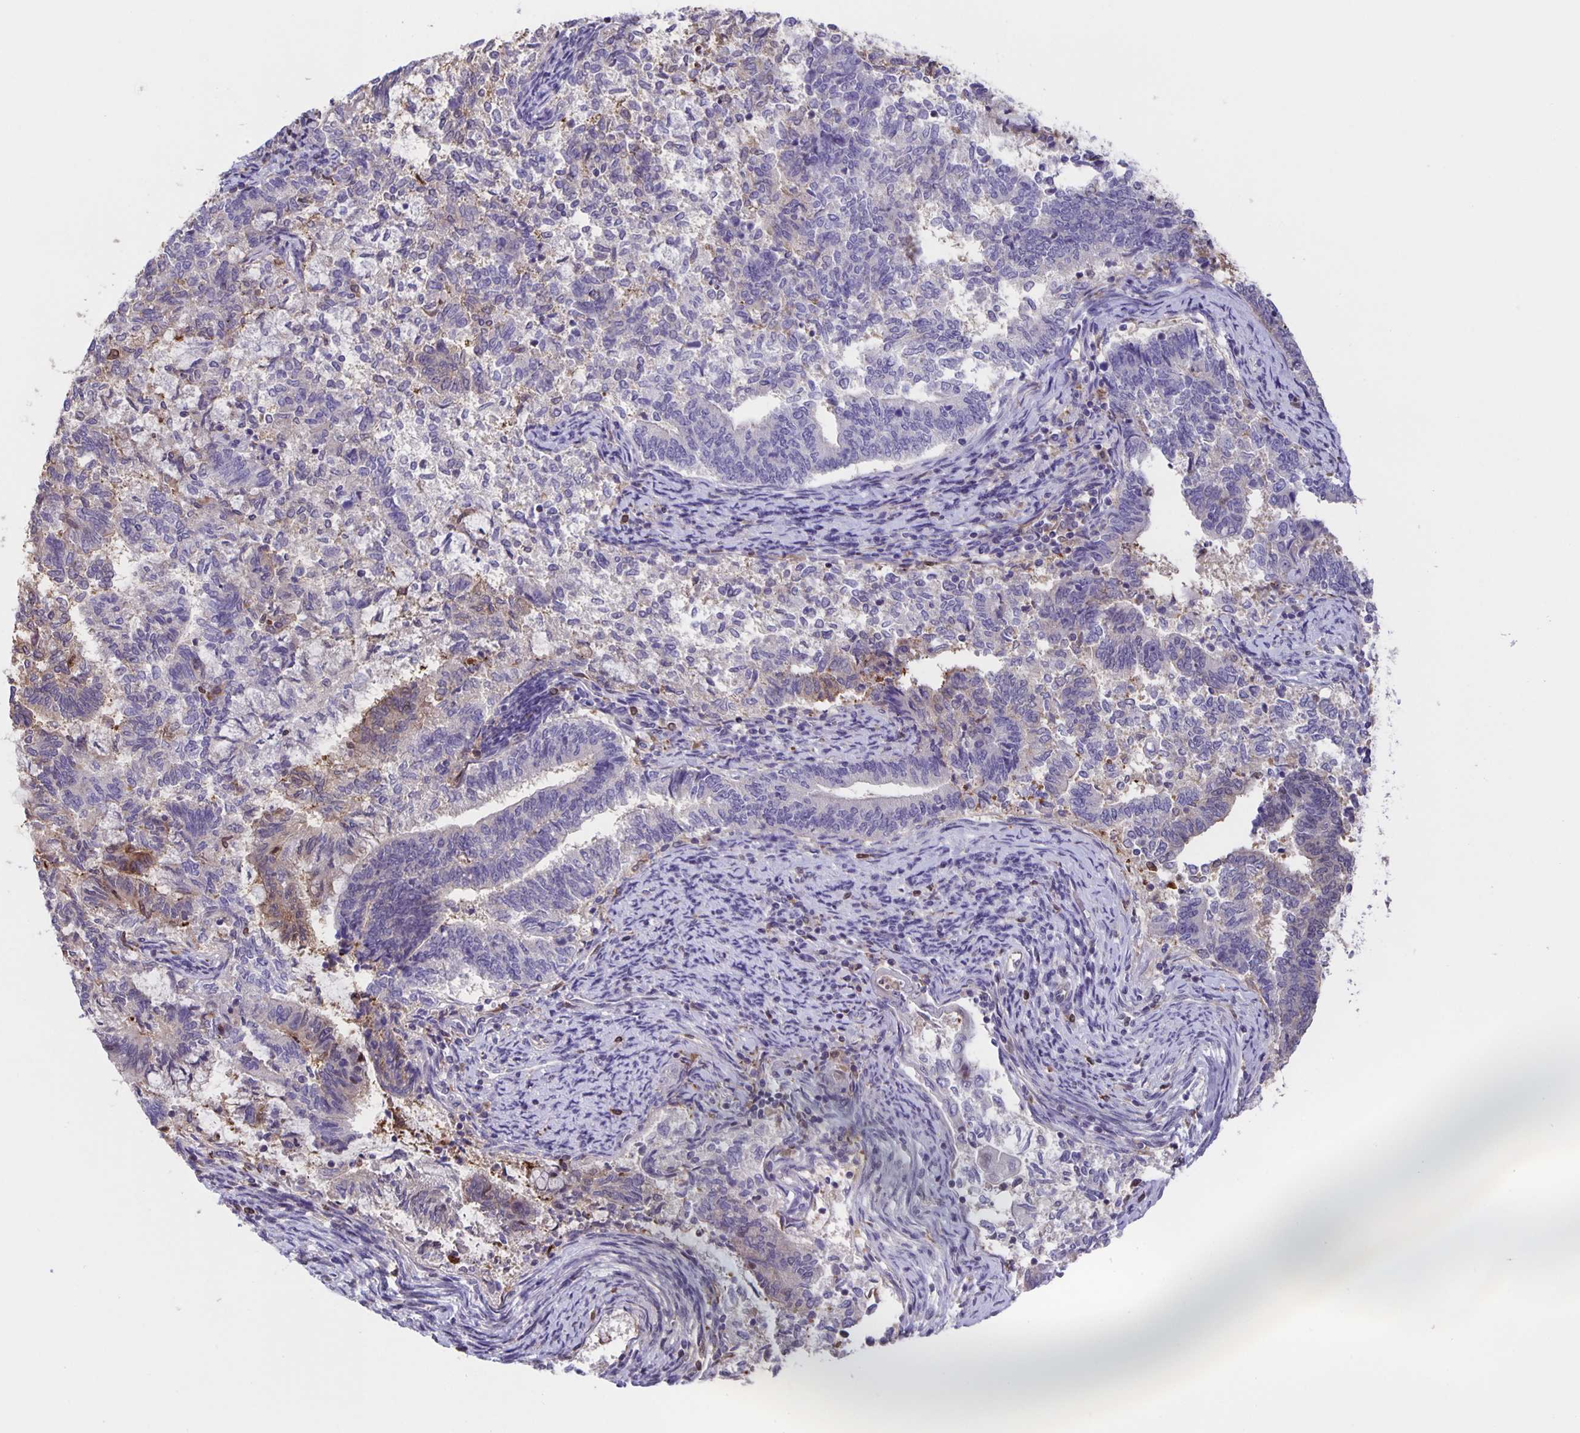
{"staining": {"intensity": "negative", "quantity": "none", "location": "none"}, "tissue": "endometrial cancer", "cell_type": "Tumor cells", "image_type": "cancer", "snomed": [{"axis": "morphology", "description": "Adenocarcinoma, NOS"}, {"axis": "topography", "description": "Endometrium"}], "caption": "This is an immunohistochemistry (IHC) micrograph of endometrial cancer (adenocarcinoma). There is no staining in tumor cells.", "gene": "MARCHF6", "patient": {"sex": "female", "age": 65}}